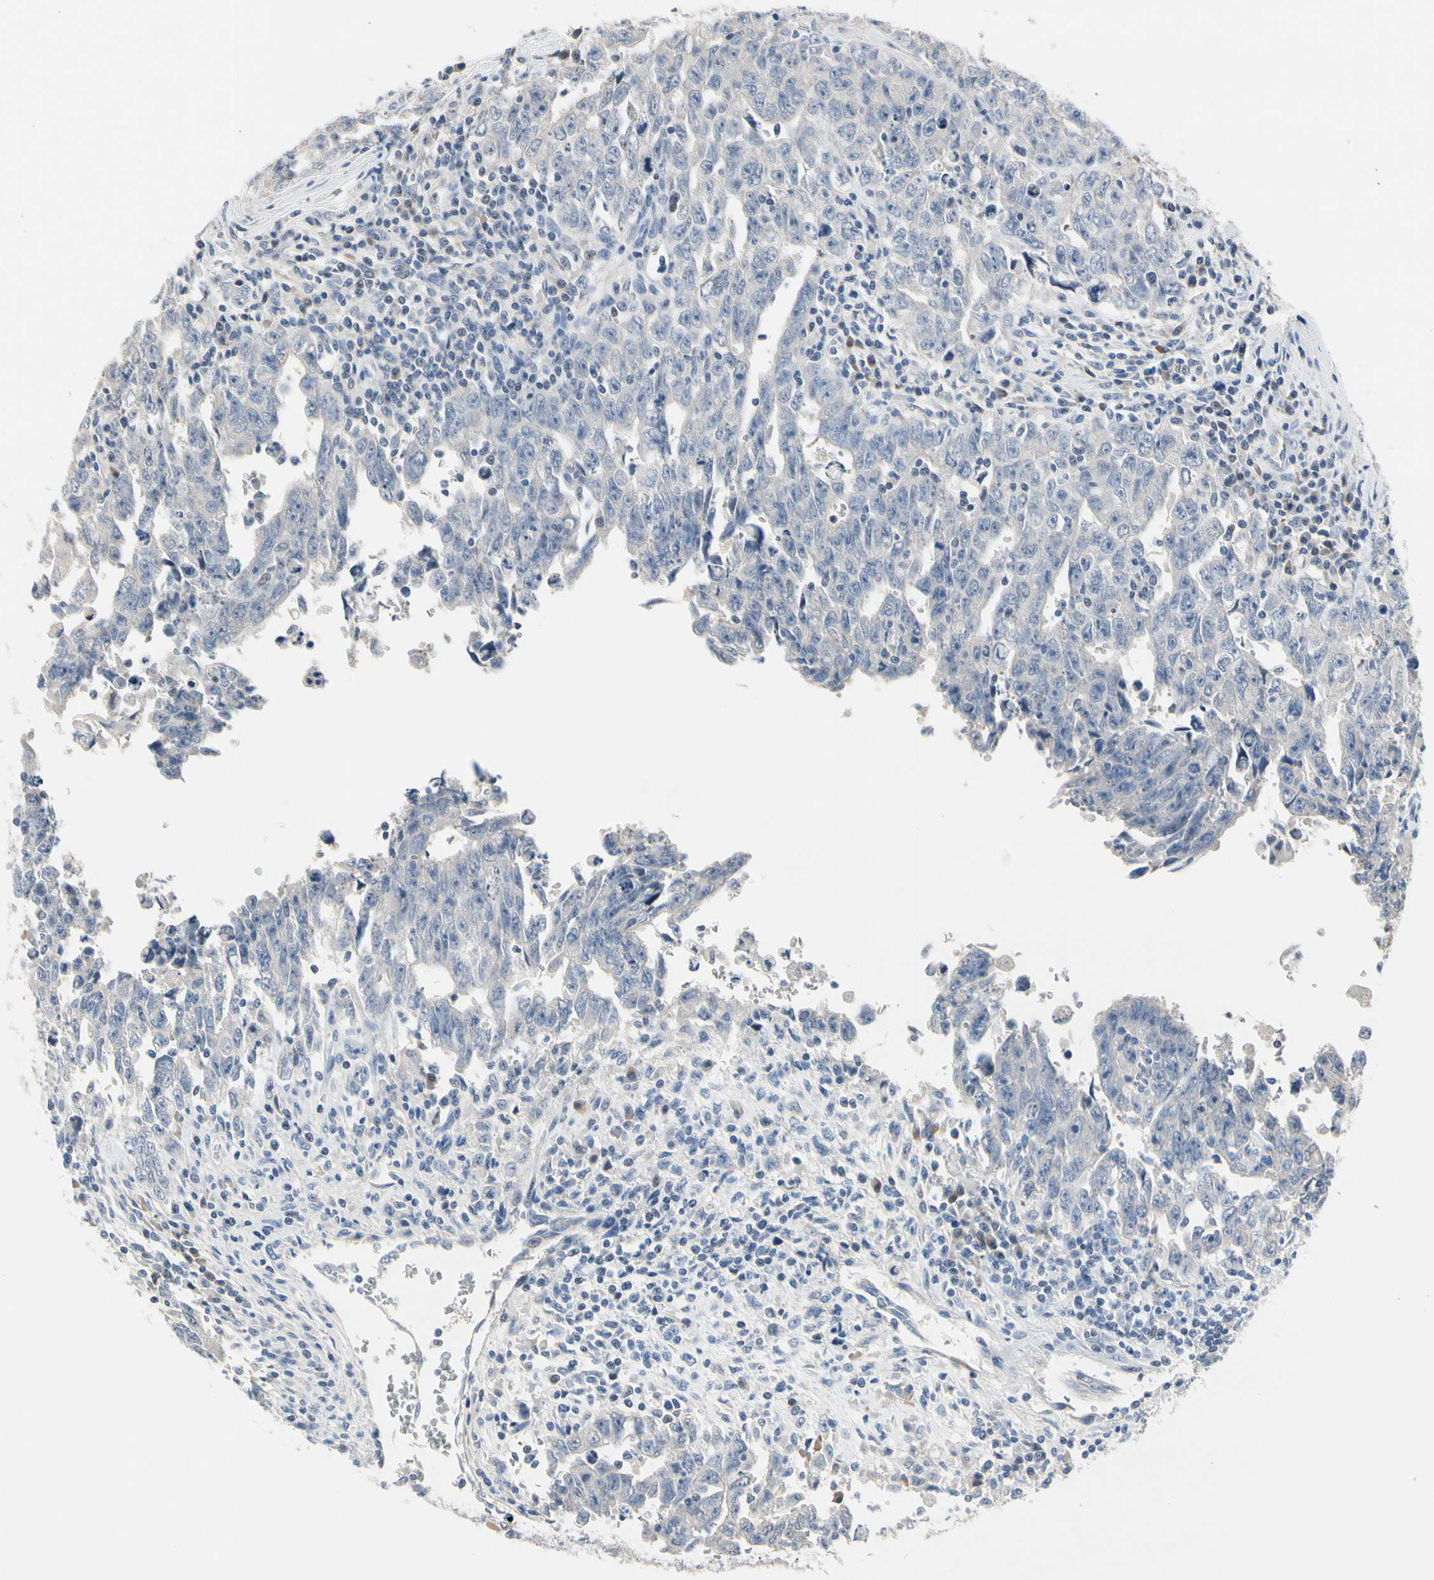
{"staining": {"intensity": "negative", "quantity": "none", "location": "none"}, "tissue": "testis cancer", "cell_type": "Tumor cells", "image_type": "cancer", "snomed": [{"axis": "morphology", "description": "Carcinoma, Embryonal, NOS"}, {"axis": "topography", "description": "Testis"}], "caption": "Human testis cancer stained for a protein using immunohistochemistry (IHC) exhibits no expression in tumor cells.", "gene": "ECRG4", "patient": {"sex": "male", "age": 28}}